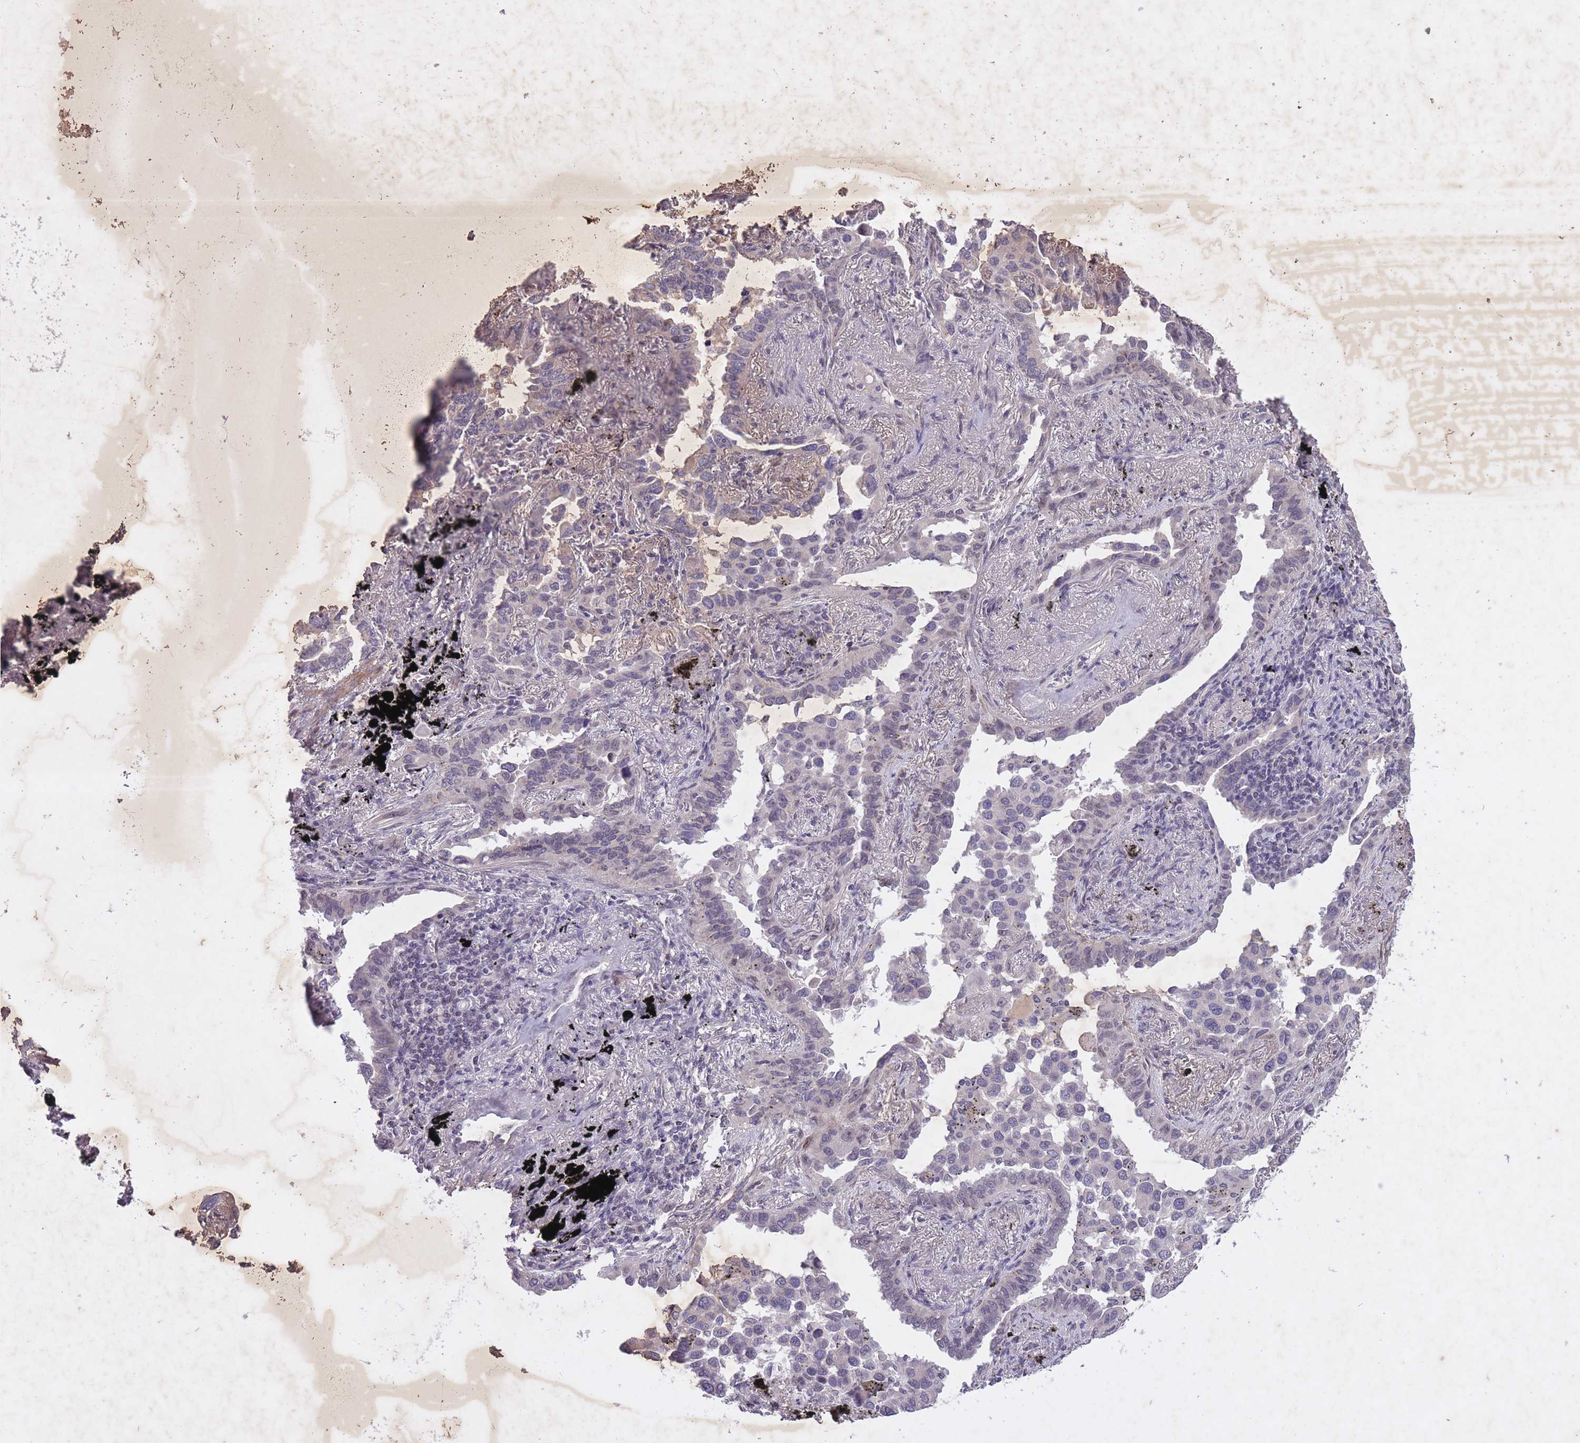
{"staining": {"intensity": "negative", "quantity": "none", "location": "none"}, "tissue": "lung cancer", "cell_type": "Tumor cells", "image_type": "cancer", "snomed": [{"axis": "morphology", "description": "Adenocarcinoma, NOS"}, {"axis": "topography", "description": "Lung"}], "caption": "Immunohistochemistry micrograph of lung cancer stained for a protein (brown), which shows no expression in tumor cells. The staining is performed using DAB brown chromogen with nuclei counter-stained in using hematoxylin.", "gene": "CBX6", "patient": {"sex": "male", "age": 67}}